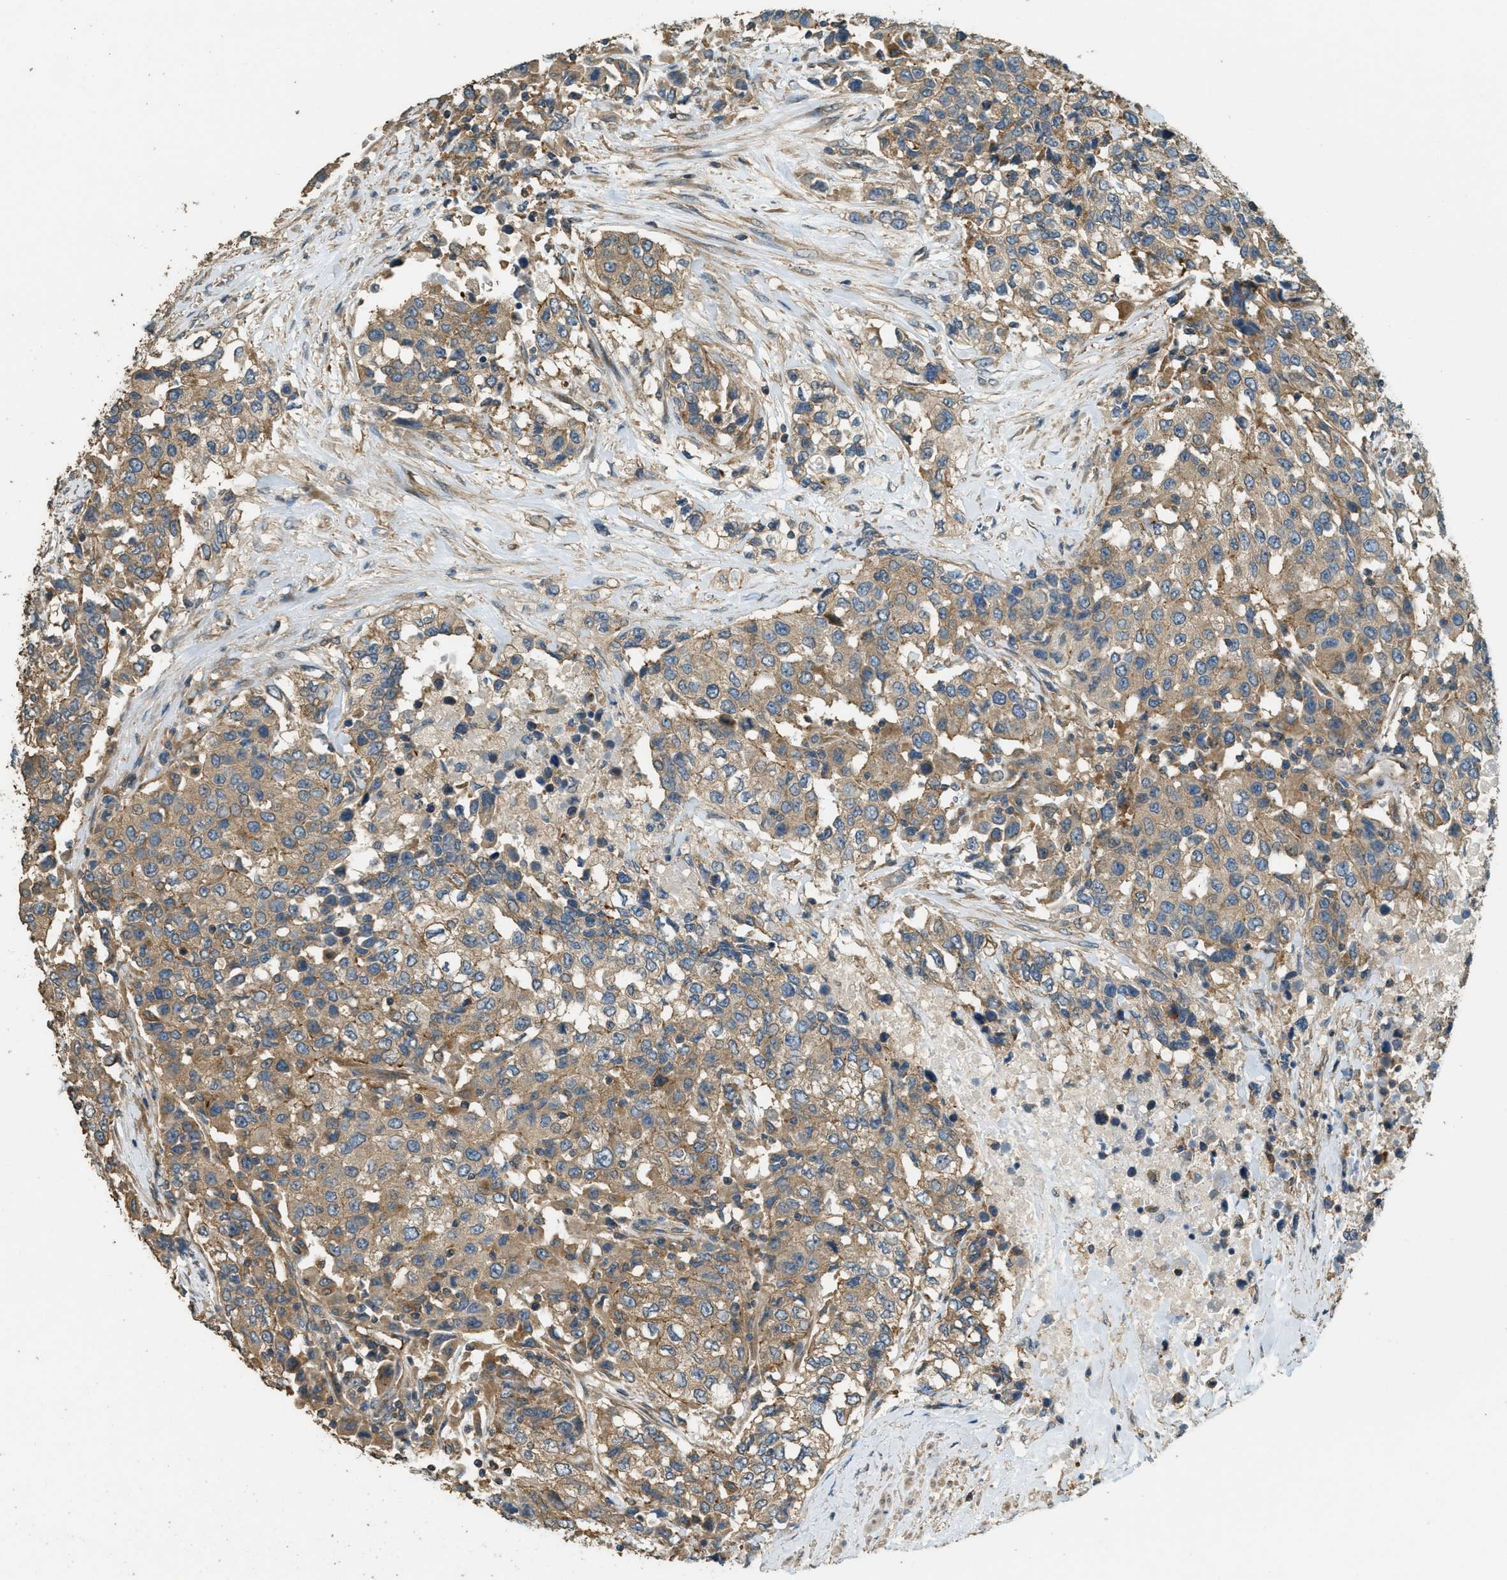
{"staining": {"intensity": "moderate", "quantity": ">75%", "location": "cytoplasmic/membranous"}, "tissue": "urothelial cancer", "cell_type": "Tumor cells", "image_type": "cancer", "snomed": [{"axis": "morphology", "description": "Urothelial carcinoma, High grade"}, {"axis": "topography", "description": "Urinary bladder"}], "caption": "The immunohistochemical stain shows moderate cytoplasmic/membranous staining in tumor cells of high-grade urothelial carcinoma tissue.", "gene": "MARS1", "patient": {"sex": "female", "age": 80}}